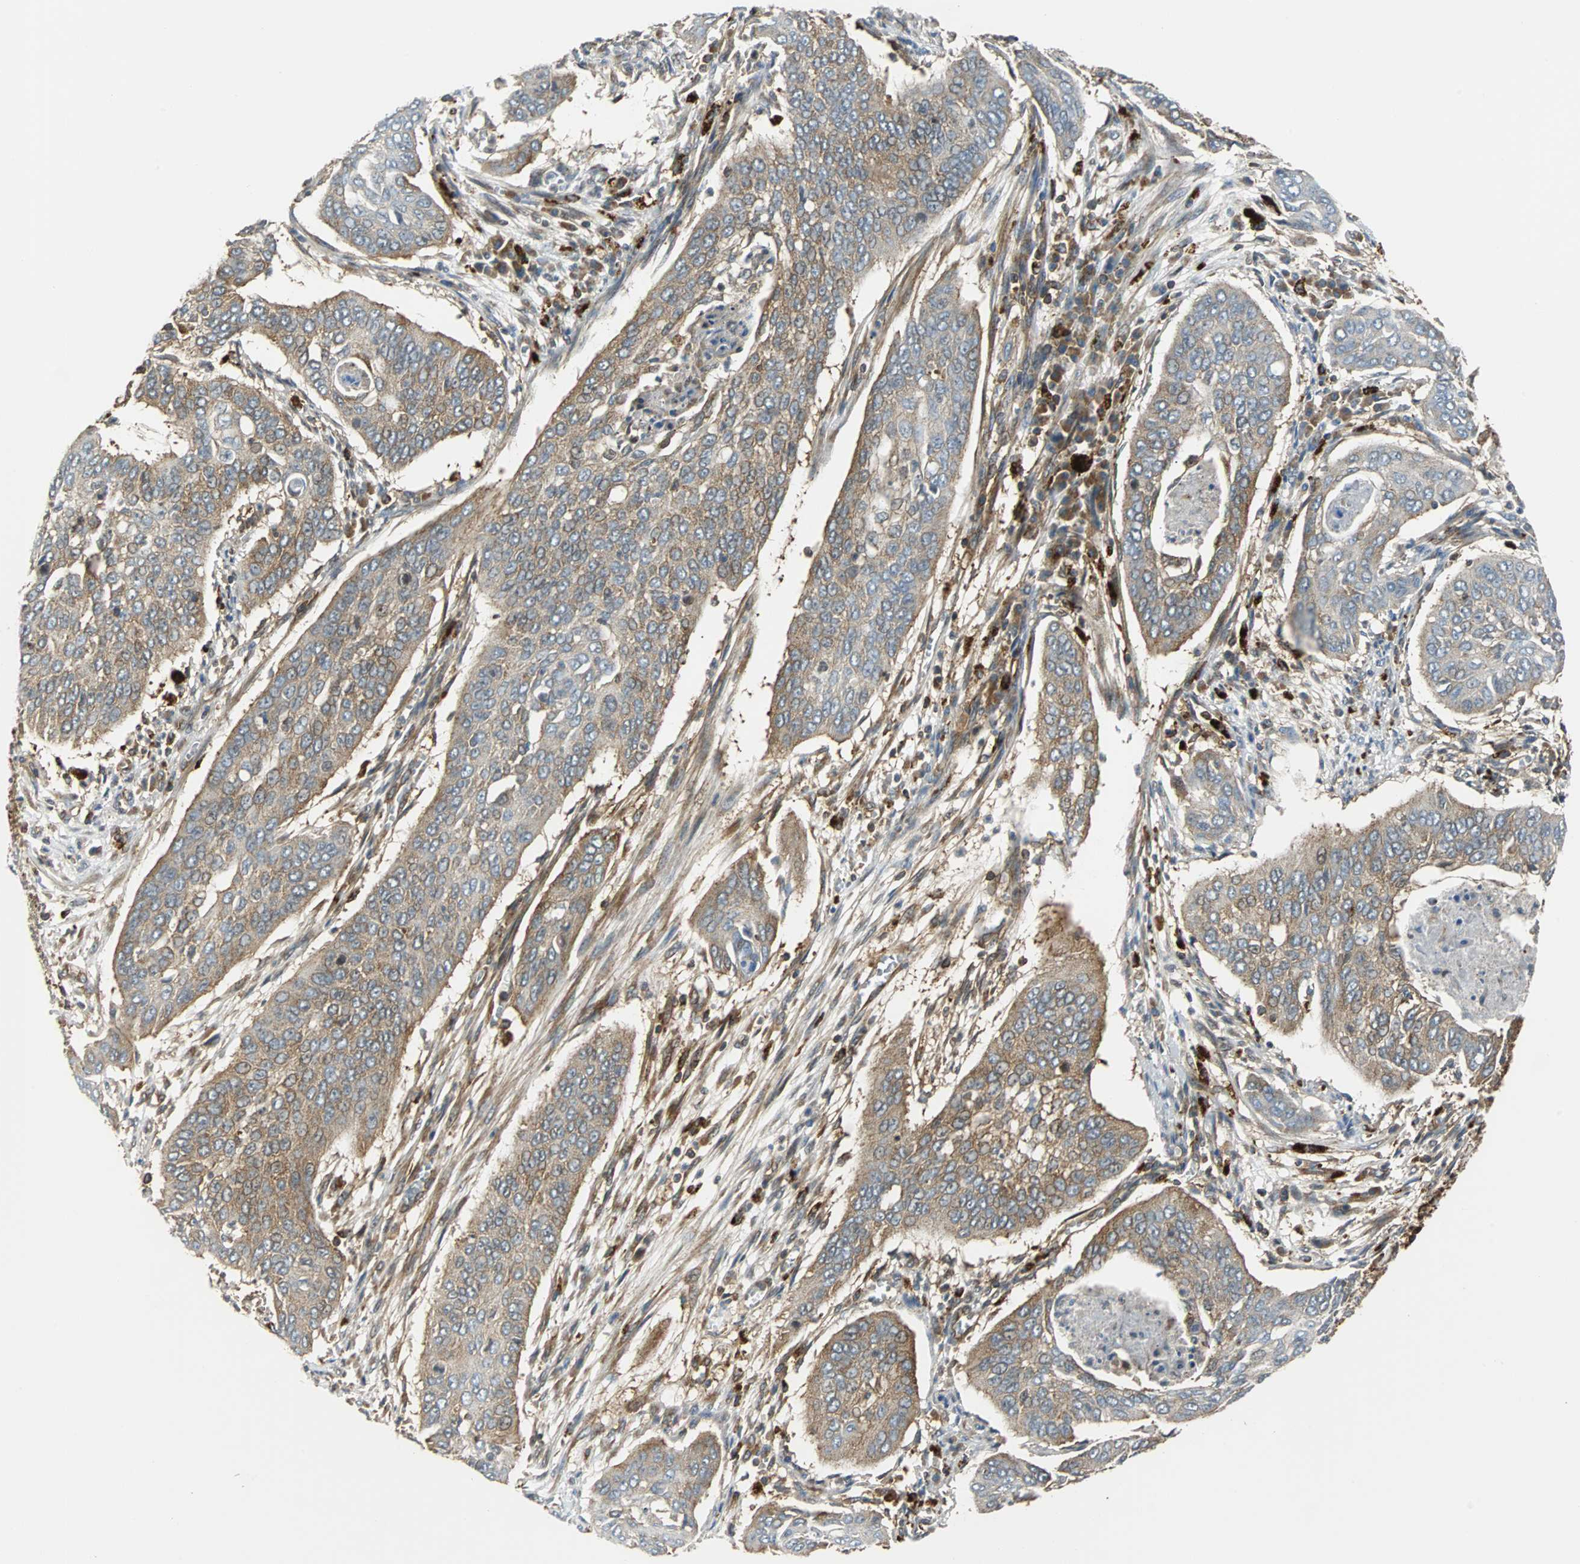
{"staining": {"intensity": "strong", "quantity": ">75%", "location": "cytoplasmic/membranous"}, "tissue": "cervical cancer", "cell_type": "Tumor cells", "image_type": "cancer", "snomed": [{"axis": "morphology", "description": "Squamous cell carcinoma, NOS"}, {"axis": "topography", "description": "Cervix"}], "caption": "Strong cytoplasmic/membranous protein positivity is present in approximately >75% of tumor cells in squamous cell carcinoma (cervical).", "gene": "RELA", "patient": {"sex": "female", "age": 39}}